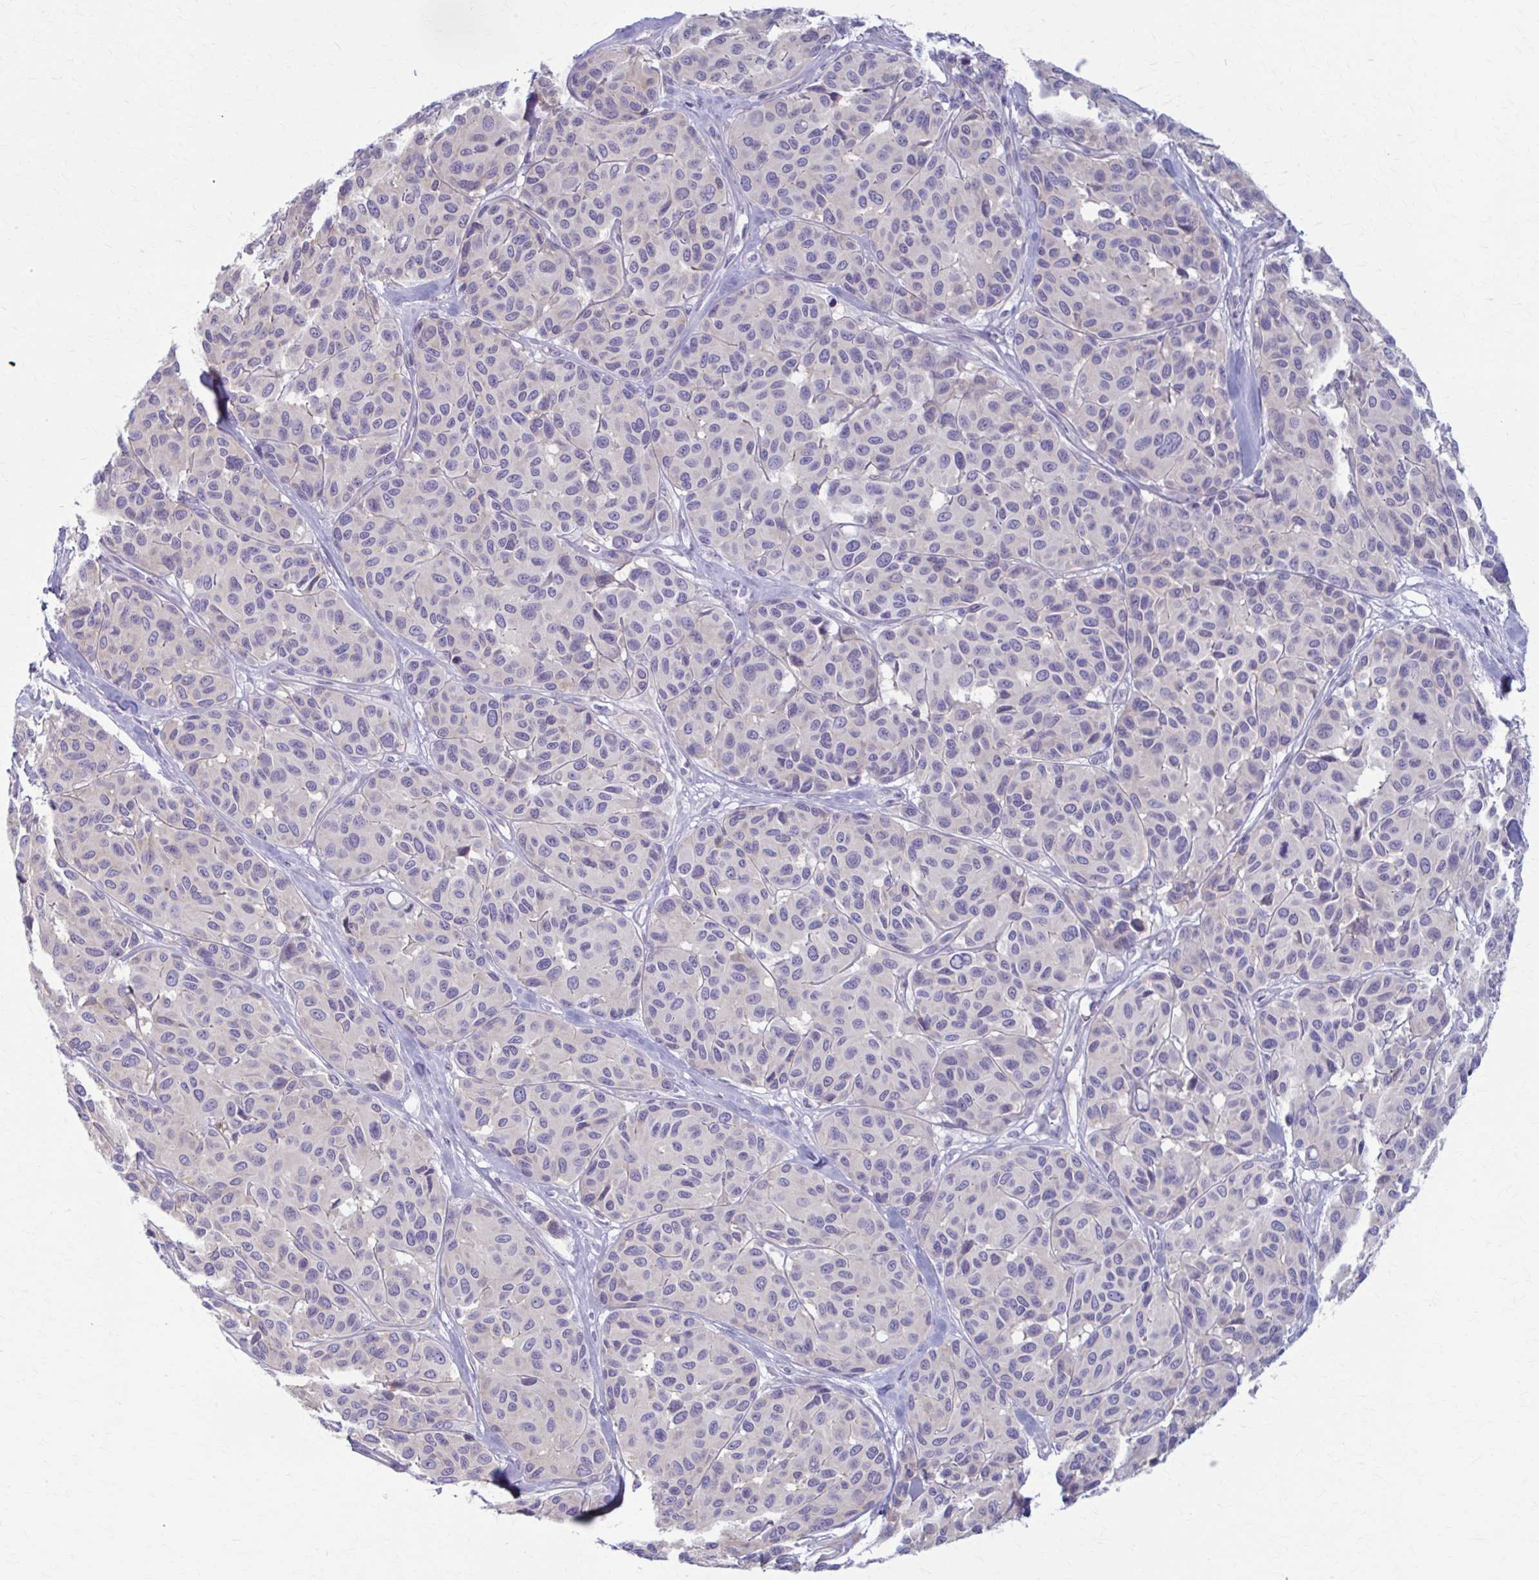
{"staining": {"intensity": "negative", "quantity": "none", "location": "none"}, "tissue": "melanoma", "cell_type": "Tumor cells", "image_type": "cancer", "snomed": [{"axis": "morphology", "description": "Malignant melanoma, NOS"}, {"axis": "topography", "description": "Skin"}], "caption": "The histopathology image exhibits no staining of tumor cells in melanoma. (DAB IHC, high magnification).", "gene": "PRKRA", "patient": {"sex": "female", "age": 66}}